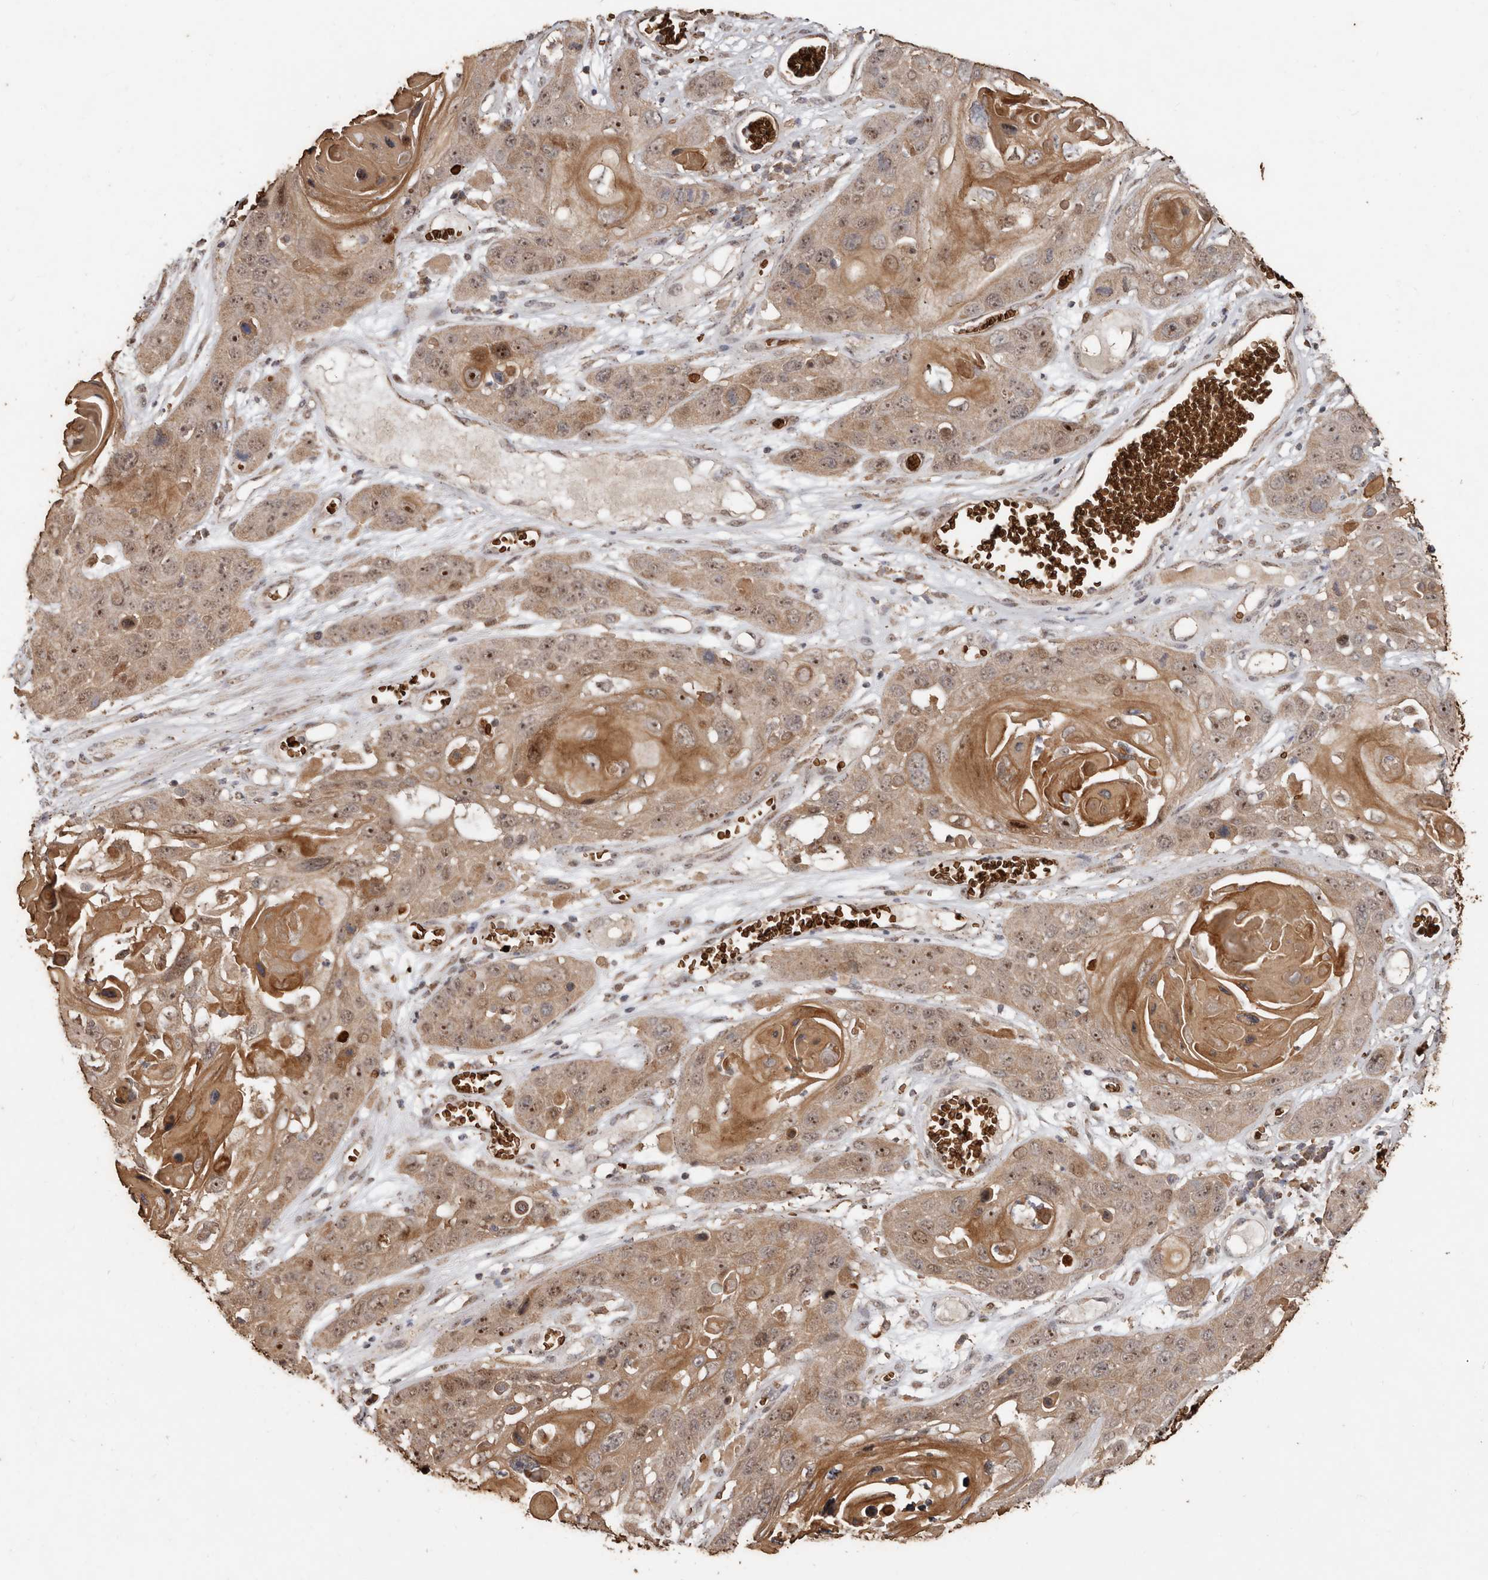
{"staining": {"intensity": "weak", "quantity": ">75%", "location": "cytoplasmic/membranous,nuclear"}, "tissue": "skin cancer", "cell_type": "Tumor cells", "image_type": "cancer", "snomed": [{"axis": "morphology", "description": "Squamous cell carcinoma, NOS"}, {"axis": "topography", "description": "Skin"}], "caption": "Immunohistochemistry staining of skin cancer (squamous cell carcinoma), which reveals low levels of weak cytoplasmic/membranous and nuclear expression in approximately >75% of tumor cells indicating weak cytoplasmic/membranous and nuclear protein staining. The staining was performed using DAB (brown) for protein detection and nuclei were counterstained in hematoxylin (blue).", "gene": "GRAMD2A", "patient": {"sex": "male", "age": 55}}